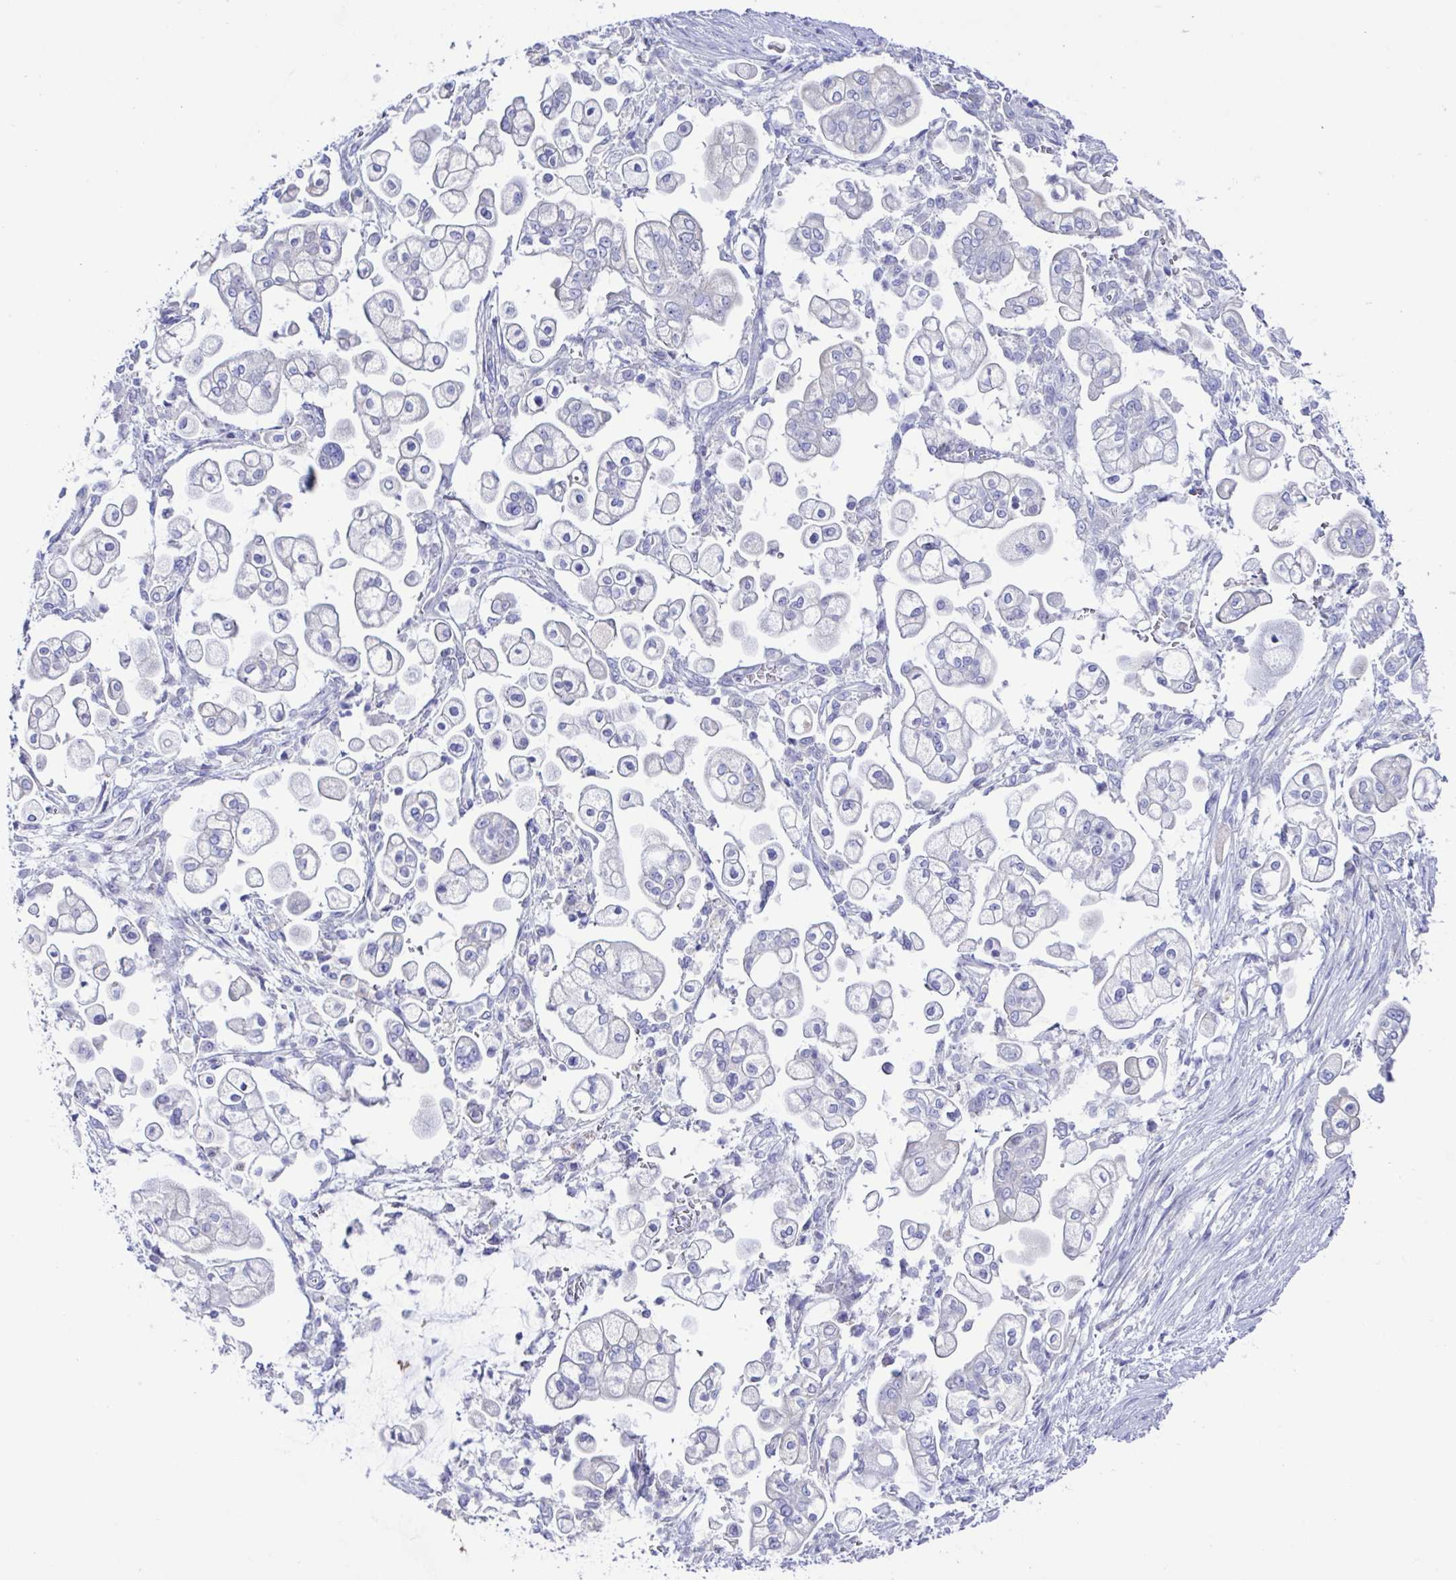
{"staining": {"intensity": "negative", "quantity": "none", "location": "none"}, "tissue": "pancreatic cancer", "cell_type": "Tumor cells", "image_type": "cancer", "snomed": [{"axis": "morphology", "description": "Adenocarcinoma, NOS"}, {"axis": "topography", "description": "Pancreas"}], "caption": "High magnification brightfield microscopy of adenocarcinoma (pancreatic) stained with DAB (3,3'-diaminobenzidine) (brown) and counterstained with hematoxylin (blue): tumor cells show no significant expression.", "gene": "MED11", "patient": {"sex": "female", "age": 69}}